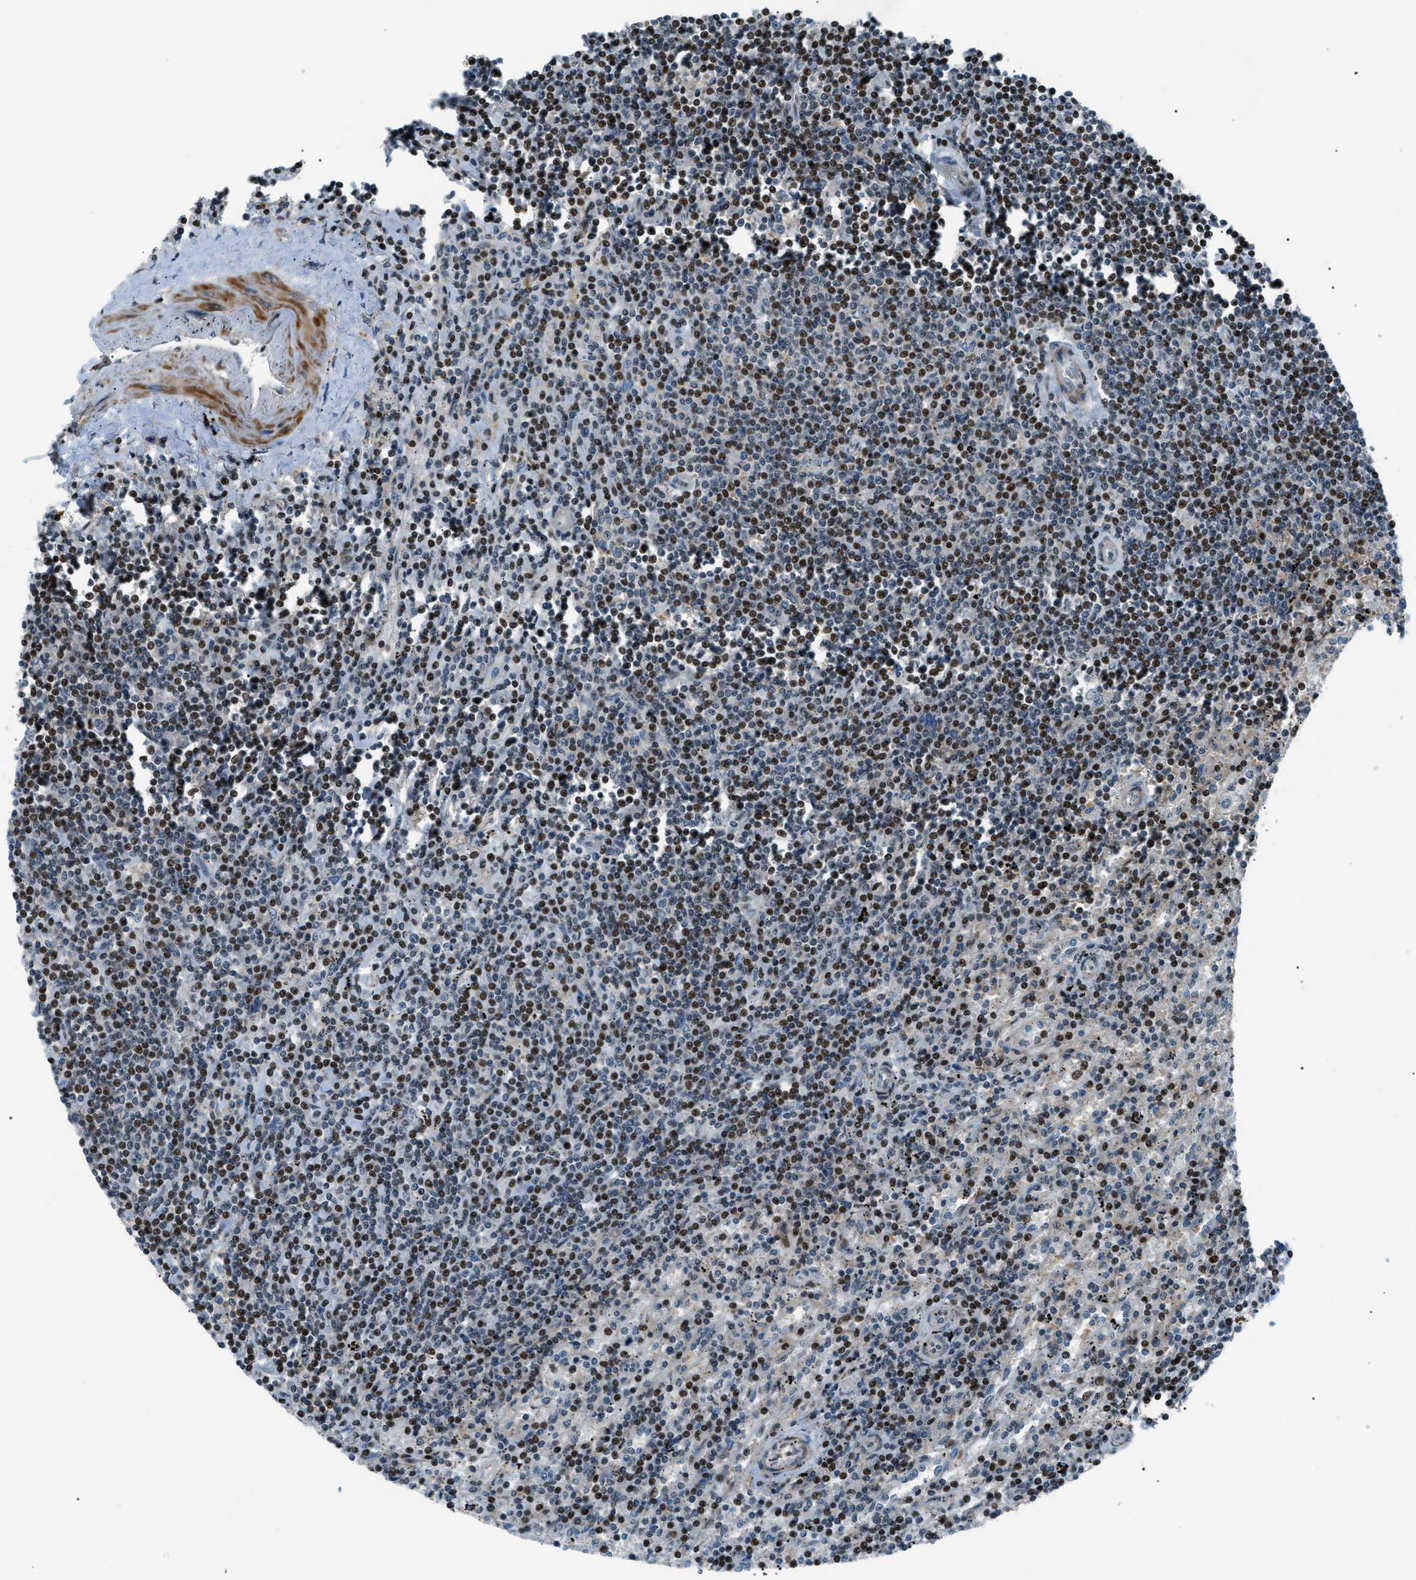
{"staining": {"intensity": "moderate", "quantity": "25%-75%", "location": "nuclear"}, "tissue": "lymphoma", "cell_type": "Tumor cells", "image_type": "cancer", "snomed": [{"axis": "morphology", "description": "Malignant lymphoma, non-Hodgkin's type, Low grade"}, {"axis": "topography", "description": "Spleen"}], "caption": "Tumor cells show medium levels of moderate nuclear positivity in about 25%-75% of cells in human malignant lymphoma, non-Hodgkin's type (low-grade). (DAB (3,3'-diaminobenzidine) IHC with brightfield microscopy, high magnification).", "gene": "PRKX", "patient": {"sex": "male", "age": 76}}